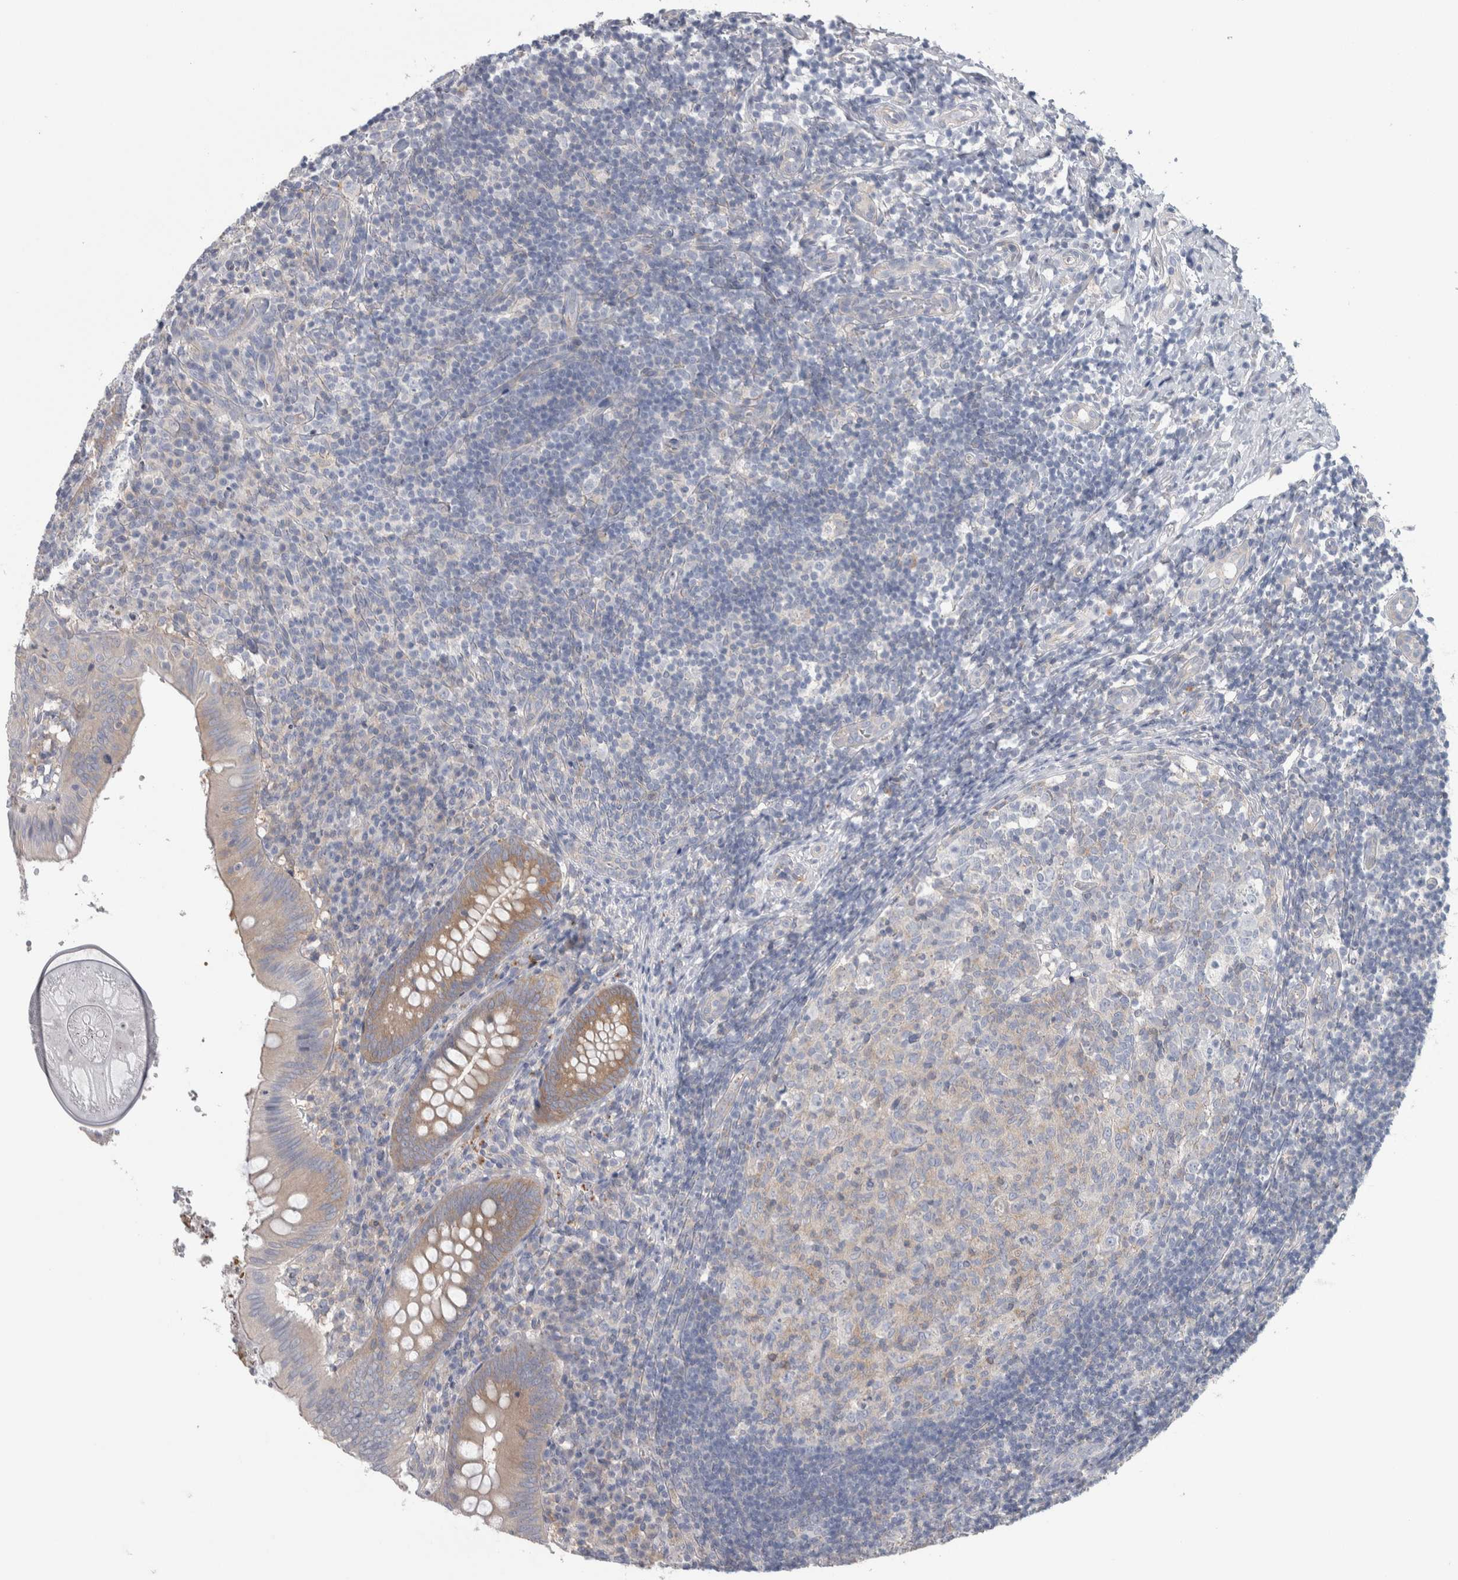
{"staining": {"intensity": "moderate", "quantity": ">75%", "location": "cytoplasmic/membranous"}, "tissue": "appendix", "cell_type": "Glandular cells", "image_type": "normal", "snomed": [{"axis": "morphology", "description": "Normal tissue, NOS"}, {"axis": "topography", "description": "Appendix"}], "caption": "IHC image of benign human appendix stained for a protein (brown), which shows medium levels of moderate cytoplasmic/membranous positivity in approximately >75% of glandular cells.", "gene": "GPHN", "patient": {"sex": "male", "age": 8}}